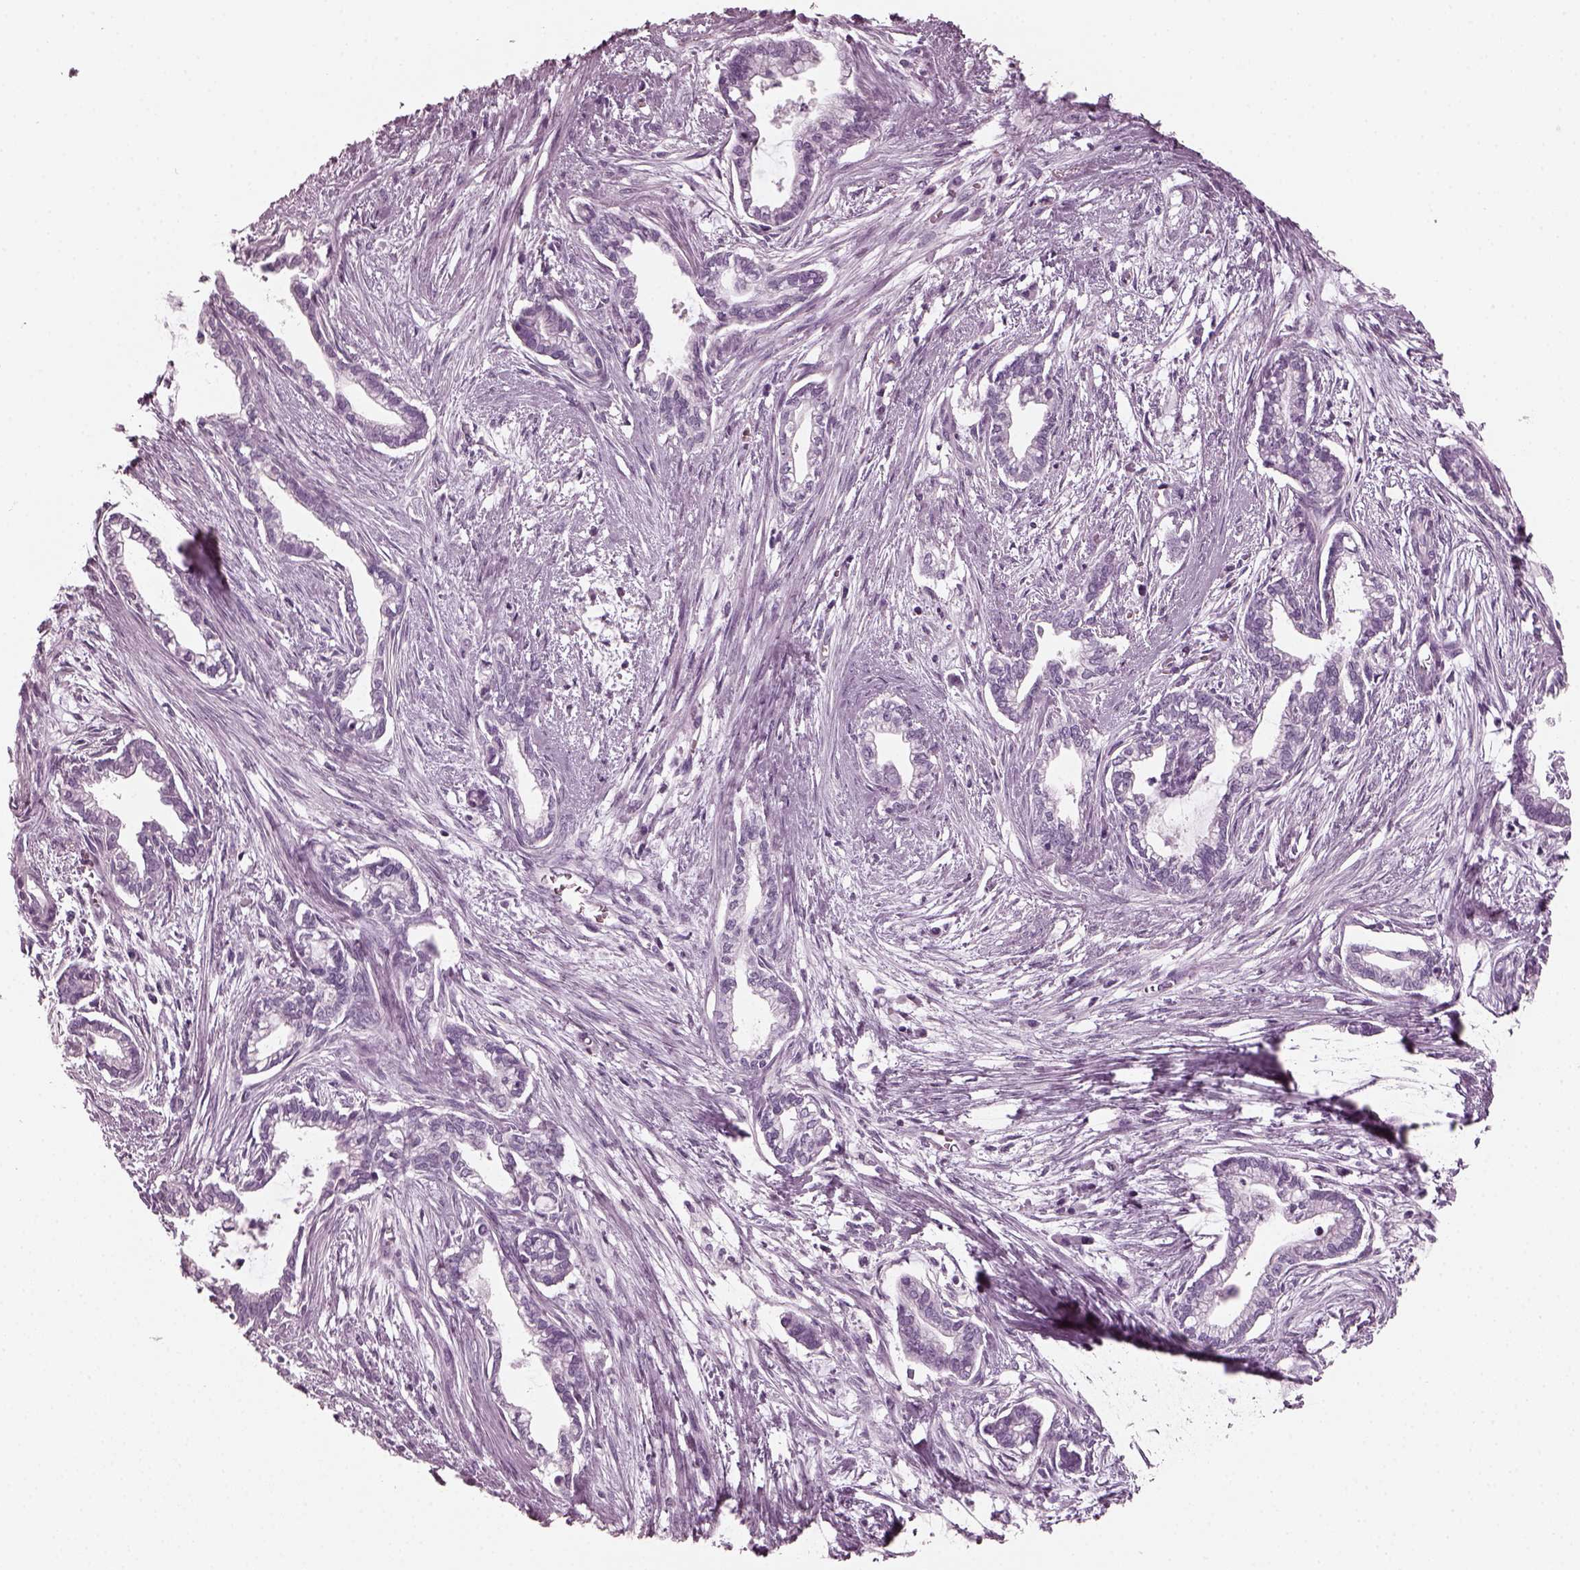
{"staining": {"intensity": "negative", "quantity": "none", "location": "none"}, "tissue": "cervical cancer", "cell_type": "Tumor cells", "image_type": "cancer", "snomed": [{"axis": "morphology", "description": "Adenocarcinoma, NOS"}, {"axis": "topography", "description": "Cervix"}], "caption": "Immunohistochemical staining of human cervical cancer exhibits no significant positivity in tumor cells.", "gene": "RCVRN", "patient": {"sex": "female", "age": 62}}